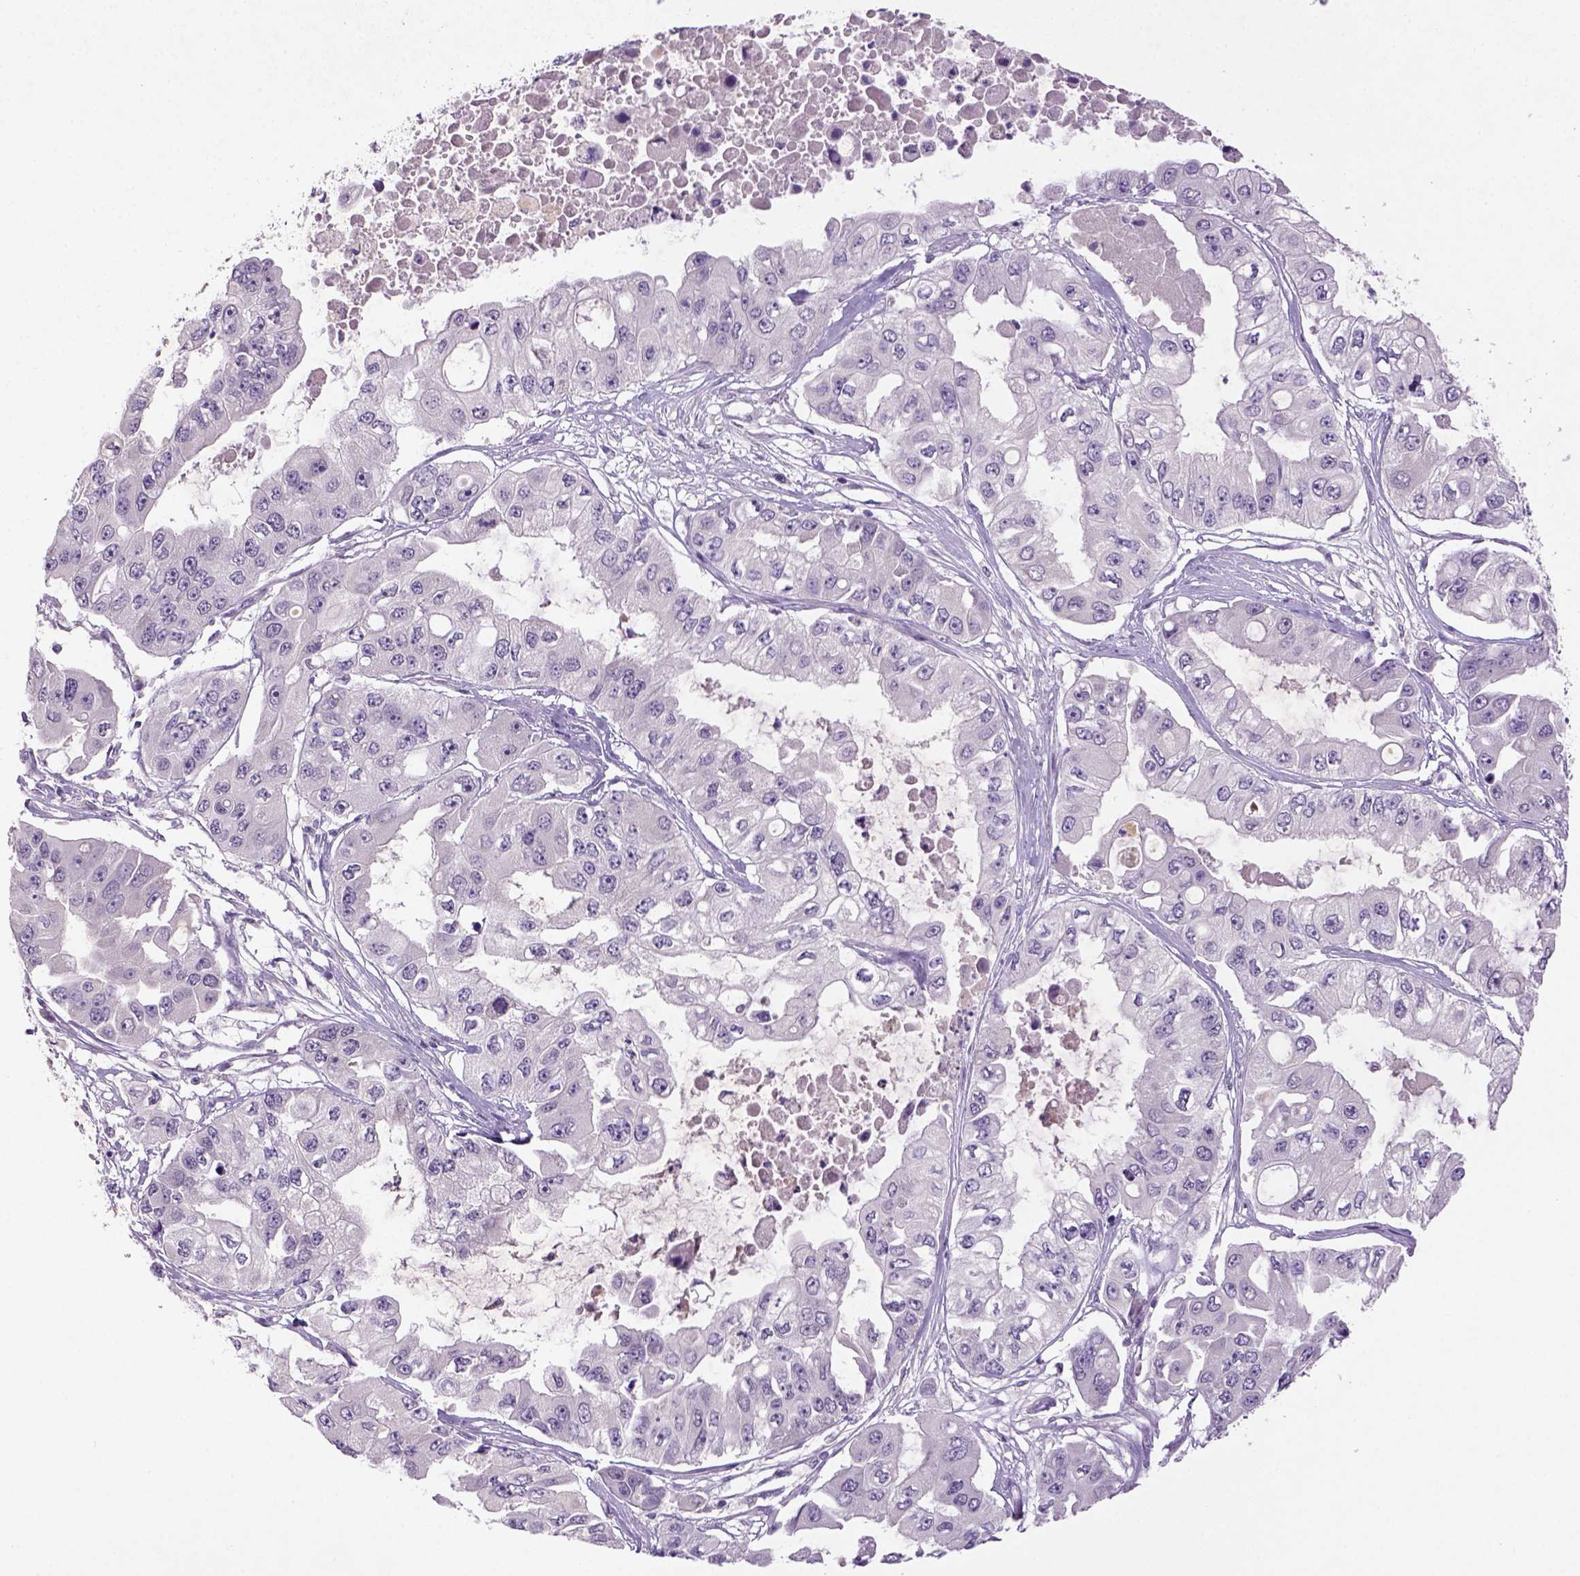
{"staining": {"intensity": "negative", "quantity": "none", "location": "none"}, "tissue": "ovarian cancer", "cell_type": "Tumor cells", "image_type": "cancer", "snomed": [{"axis": "morphology", "description": "Cystadenocarcinoma, serous, NOS"}, {"axis": "topography", "description": "Ovary"}], "caption": "High magnification brightfield microscopy of serous cystadenocarcinoma (ovarian) stained with DAB (brown) and counterstained with hematoxylin (blue): tumor cells show no significant staining.", "gene": "NLGN2", "patient": {"sex": "female", "age": 56}}